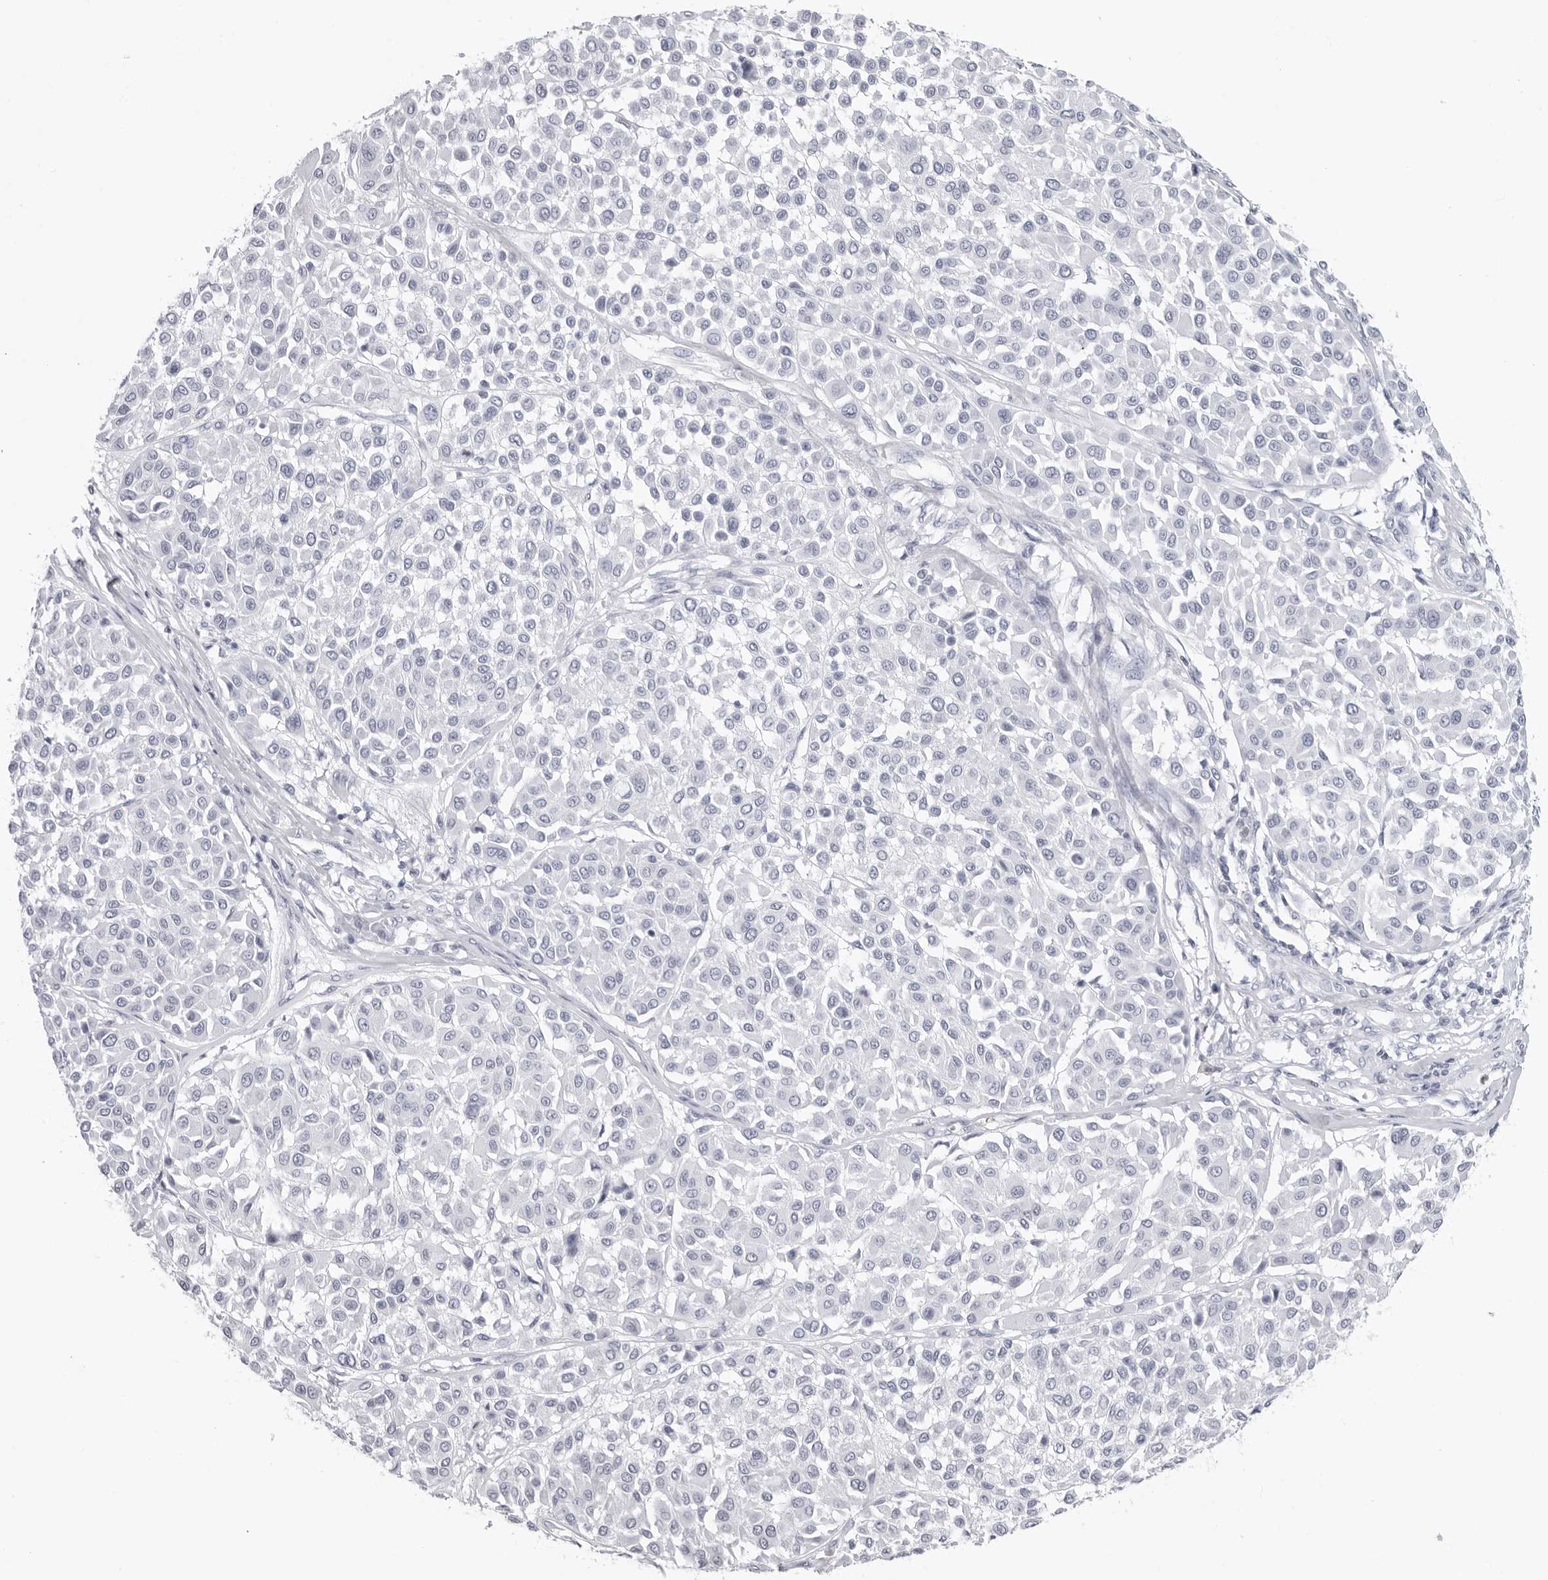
{"staining": {"intensity": "negative", "quantity": "none", "location": "none"}, "tissue": "melanoma", "cell_type": "Tumor cells", "image_type": "cancer", "snomed": [{"axis": "morphology", "description": "Malignant melanoma, Metastatic site"}, {"axis": "topography", "description": "Soft tissue"}], "caption": "Malignant melanoma (metastatic site) was stained to show a protein in brown. There is no significant positivity in tumor cells.", "gene": "EPB41", "patient": {"sex": "male", "age": 41}}